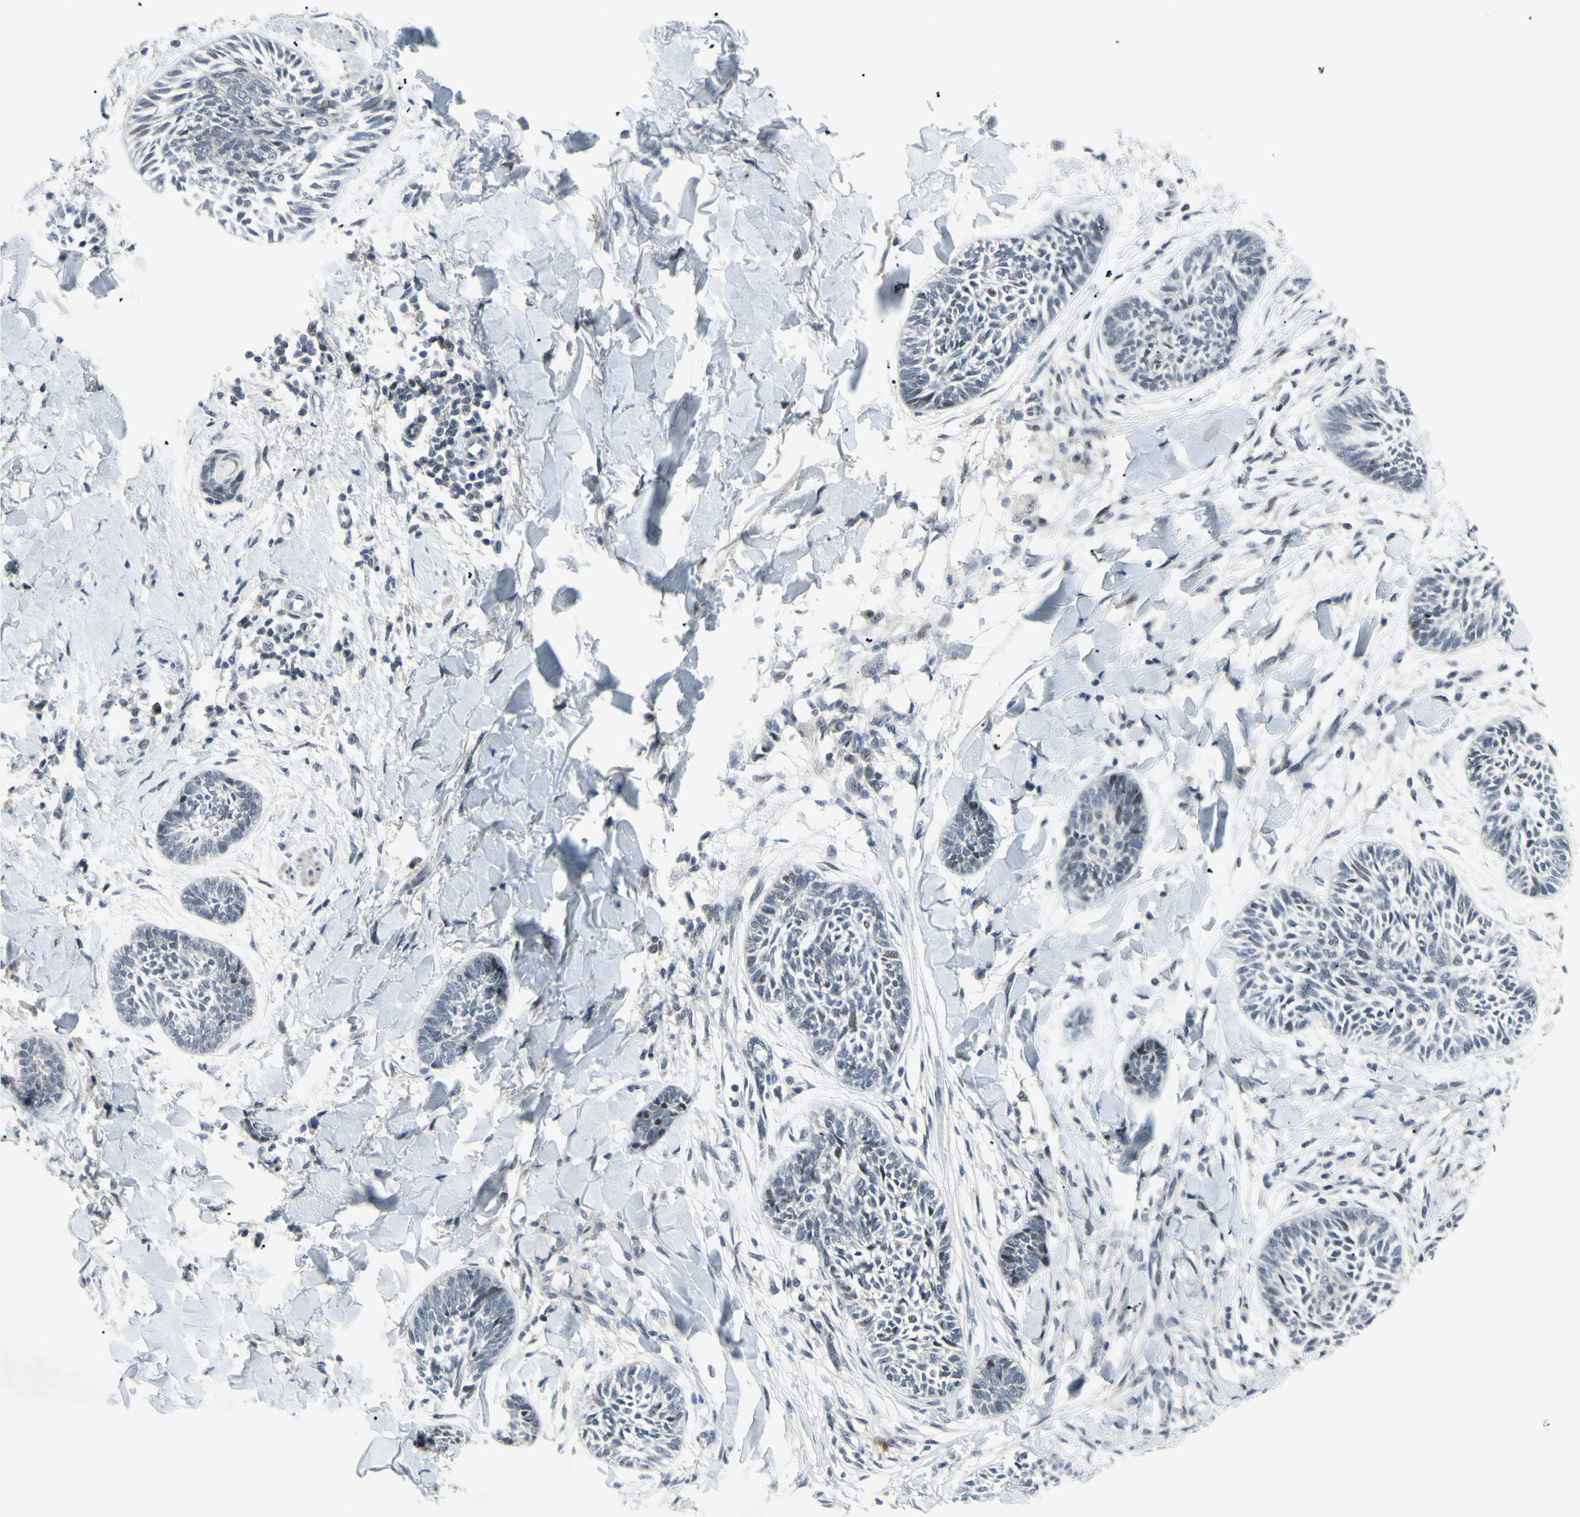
{"staining": {"intensity": "negative", "quantity": "none", "location": "none"}, "tissue": "skin cancer", "cell_type": "Tumor cells", "image_type": "cancer", "snomed": [{"axis": "morphology", "description": "Papilloma, NOS"}, {"axis": "morphology", "description": "Basal cell carcinoma"}, {"axis": "topography", "description": "Skin"}], "caption": "A photomicrograph of human basal cell carcinoma (skin) is negative for staining in tumor cells.", "gene": "ETNK1", "patient": {"sex": "male", "age": 87}}